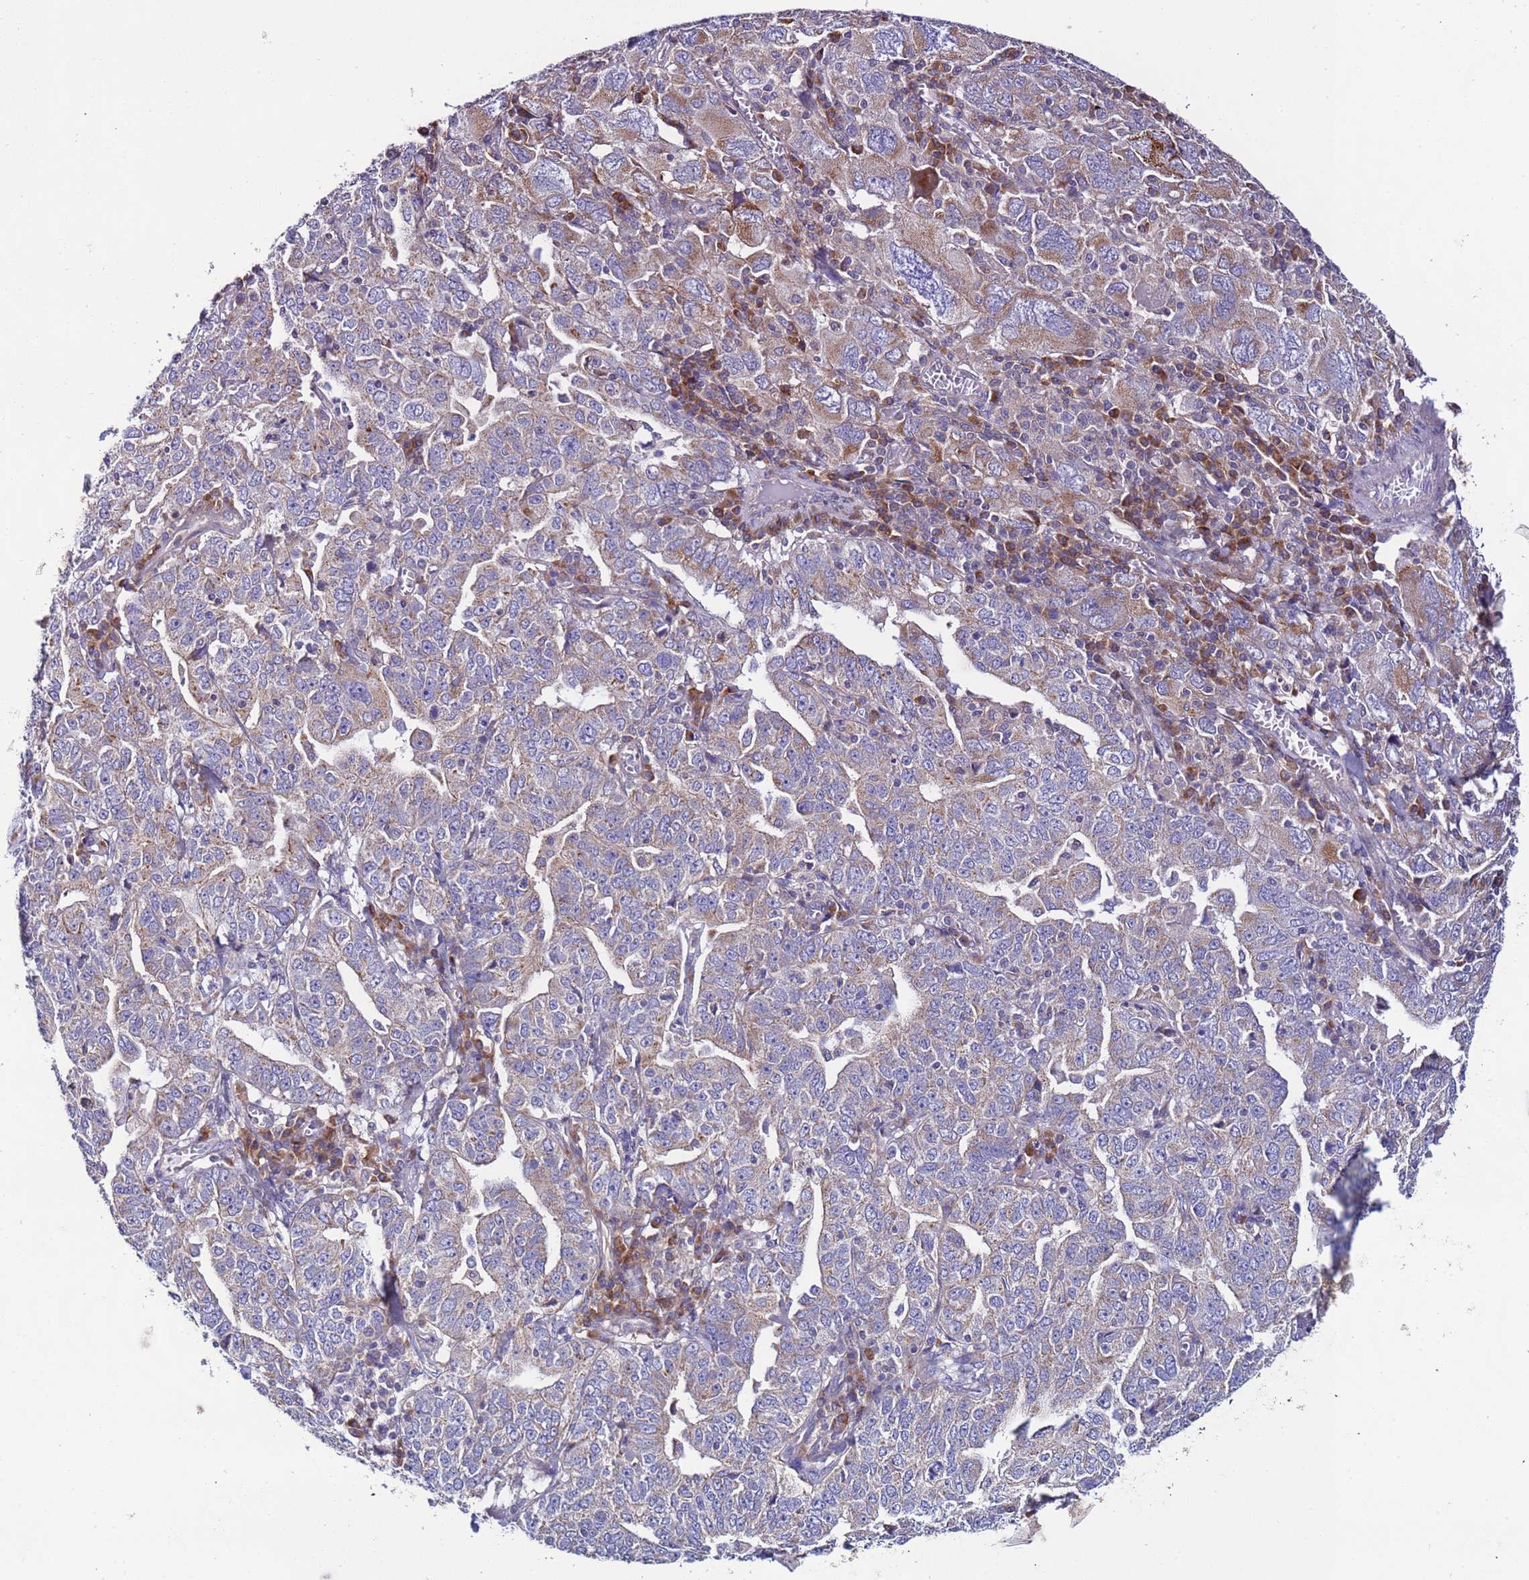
{"staining": {"intensity": "weak", "quantity": "25%-75%", "location": "cytoplasmic/membranous"}, "tissue": "ovarian cancer", "cell_type": "Tumor cells", "image_type": "cancer", "snomed": [{"axis": "morphology", "description": "Carcinoma, endometroid"}, {"axis": "topography", "description": "Ovary"}], "caption": "This photomicrograph demonstrates immunohistochemistry staining of human ovarian endometroid carcinoma, with low weak cytoplasmic/membranous expression in approximately 25%-75% of tumor cells.", "gene": "SPCS1", "patient": {"sex": "female", "age": 62}}